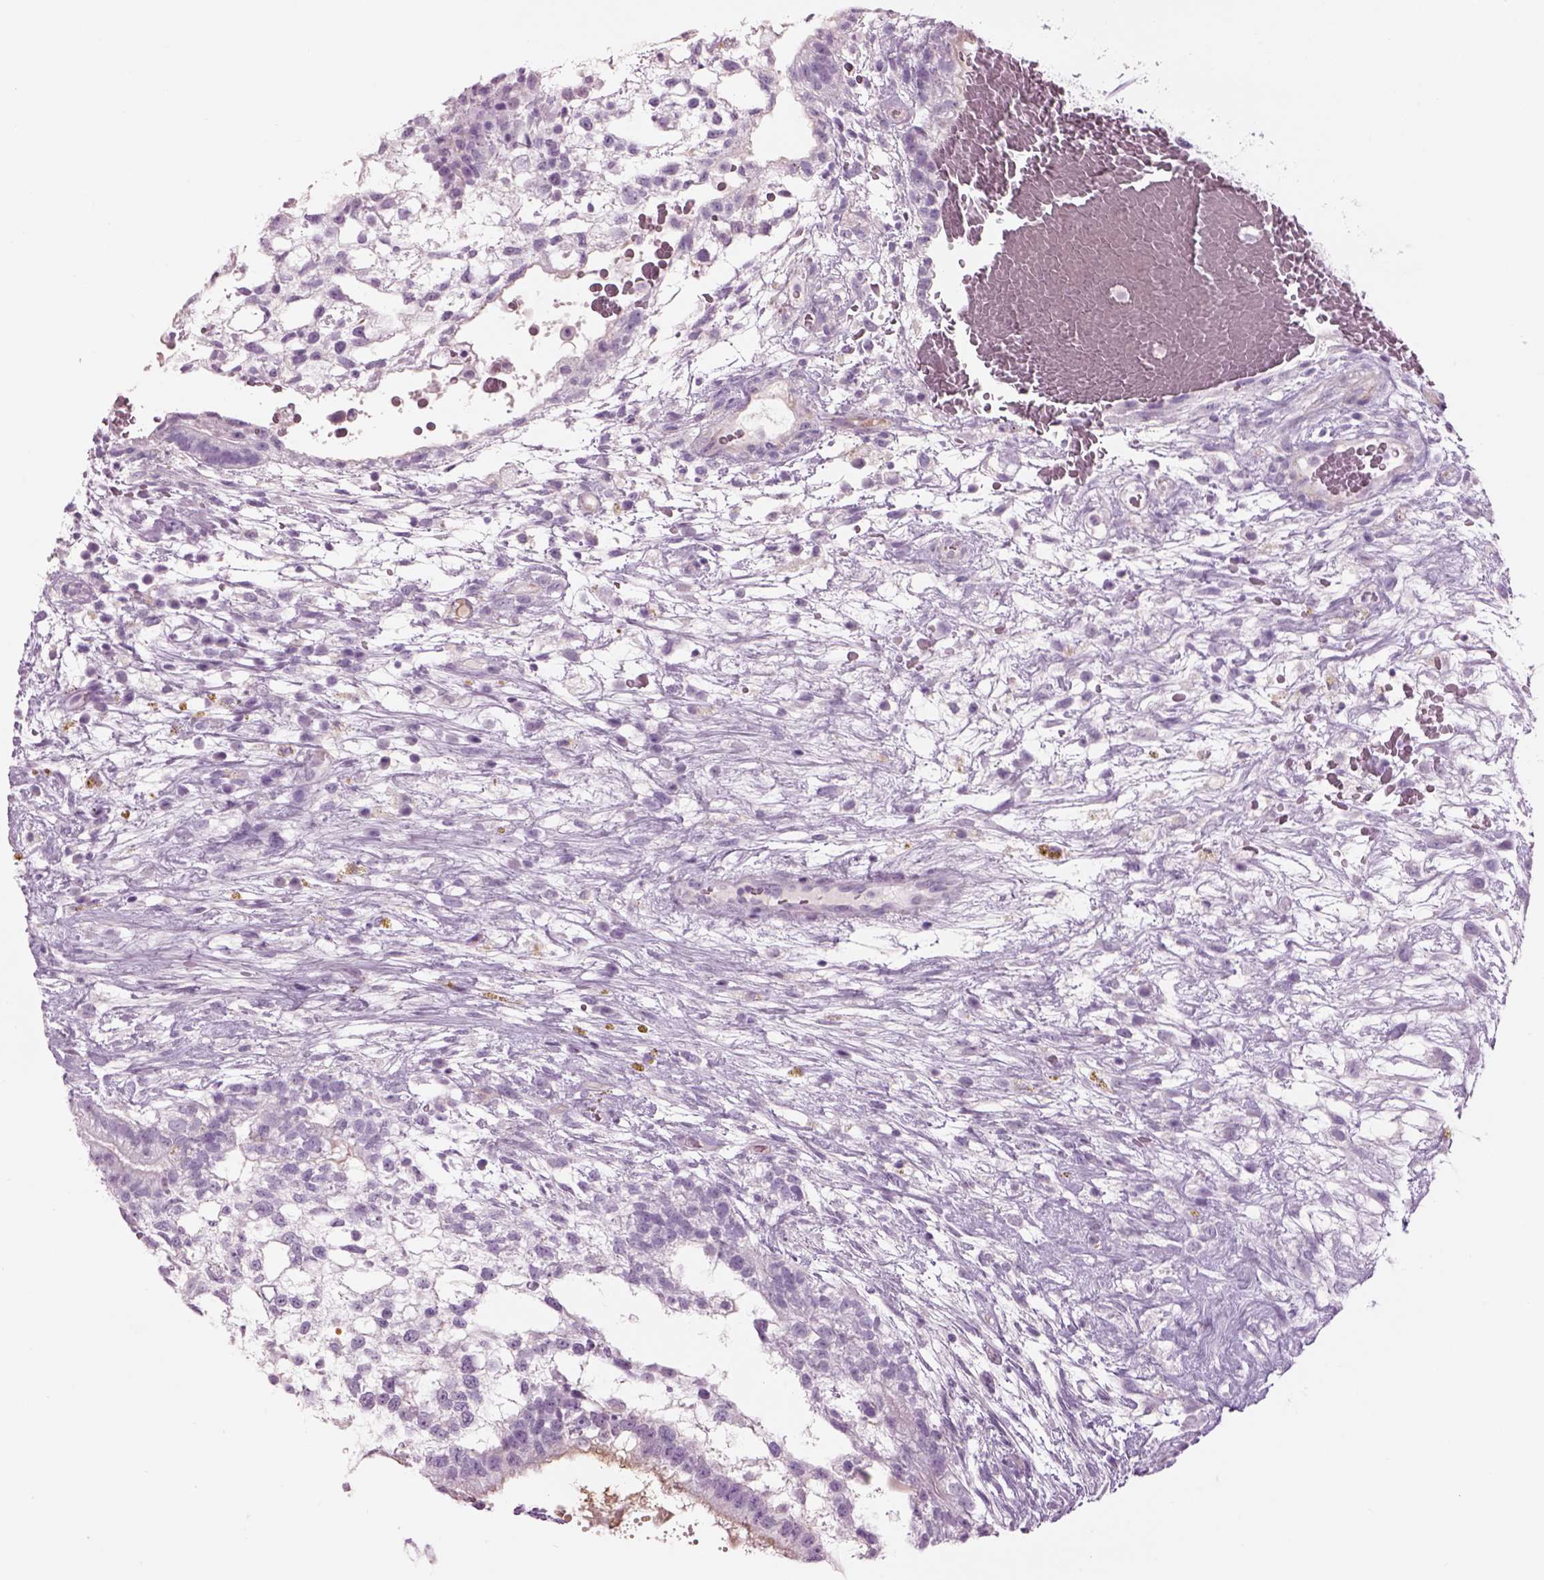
{"staining": {"intensity": "negative", "quantity": "none", "location": "none"}, "tissue": "testis cancer", "cell_type": "Tumor cells", "image_type": "cancer", "snomed": [{"axis": "morphology", "description": "Normal tissue, NOS"}, {"axis": "morphology", "description": "Carcinoma, Embryonal, NOS"}, {"axis": "topography", "description": "Testis"}], "caption": "IHC micrograph of human embryonal carcinoma (testis) stained for a protein (brown), which reveals no positivity in tumor cells. (DAB IHC with hematoxylin counter stain).", "gene": "GAS2L2", "patient": {"sex": "male", "age": 32}}